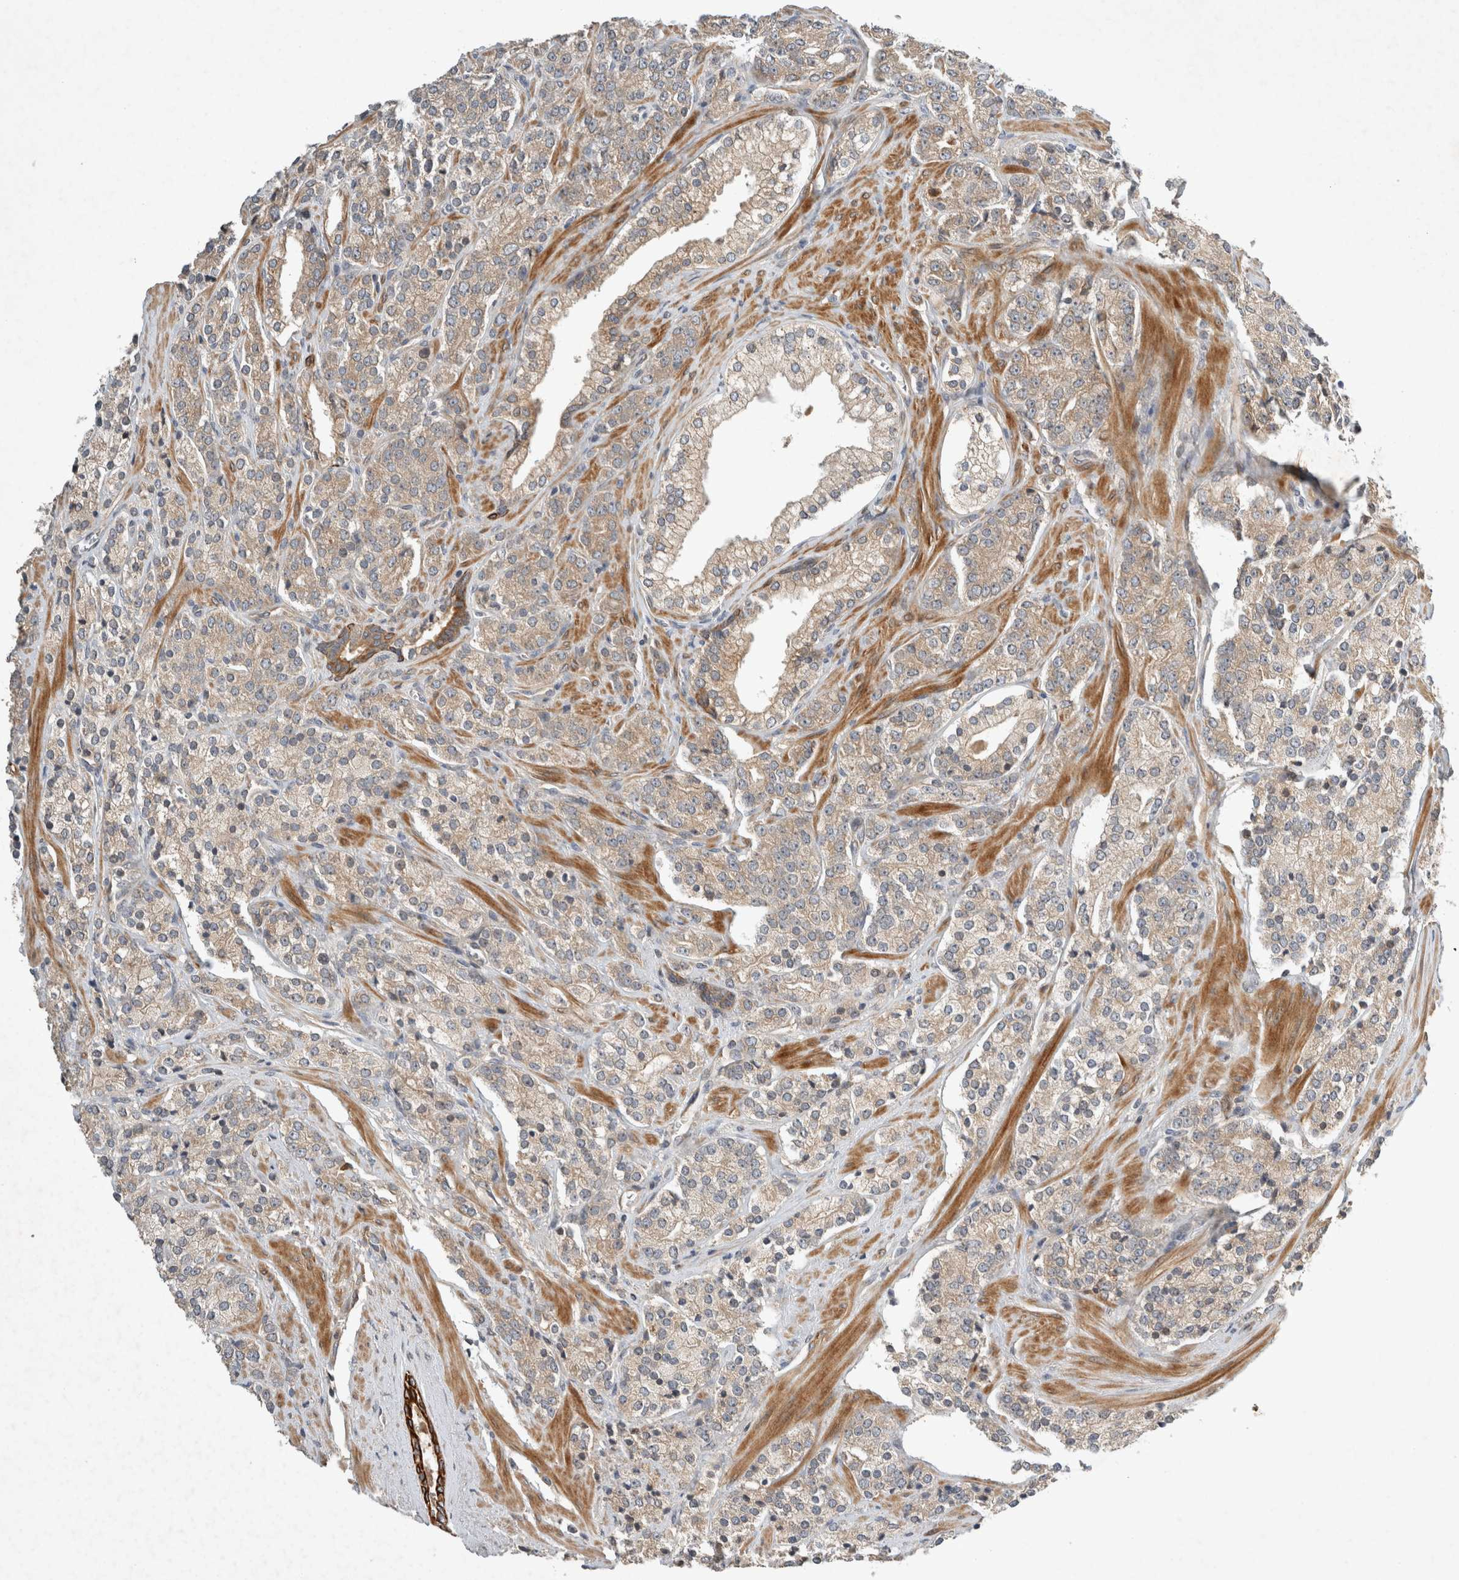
{"staining": {"intensity": "weak", "quantity": ">75%", "location": "cytoplasmic/membranous"}, "tissue": "prostate cancer", "cell_type": "Tumor cells", "image_type": "cancer", "snomed": [{"axis": "morphology", "description": "Adenocarcinoma, High grade"}, {"axis": "topography", "description": "Prostate"}], "caption": "Protein expression analysis of adenocarcinoma (high-grade) (prostate) reveals weak cytoplasmic/membranous positivity in about >75% of tumor cells.", "gene": "ARMC9", "patient": {"sex": "male", "age": 71}}